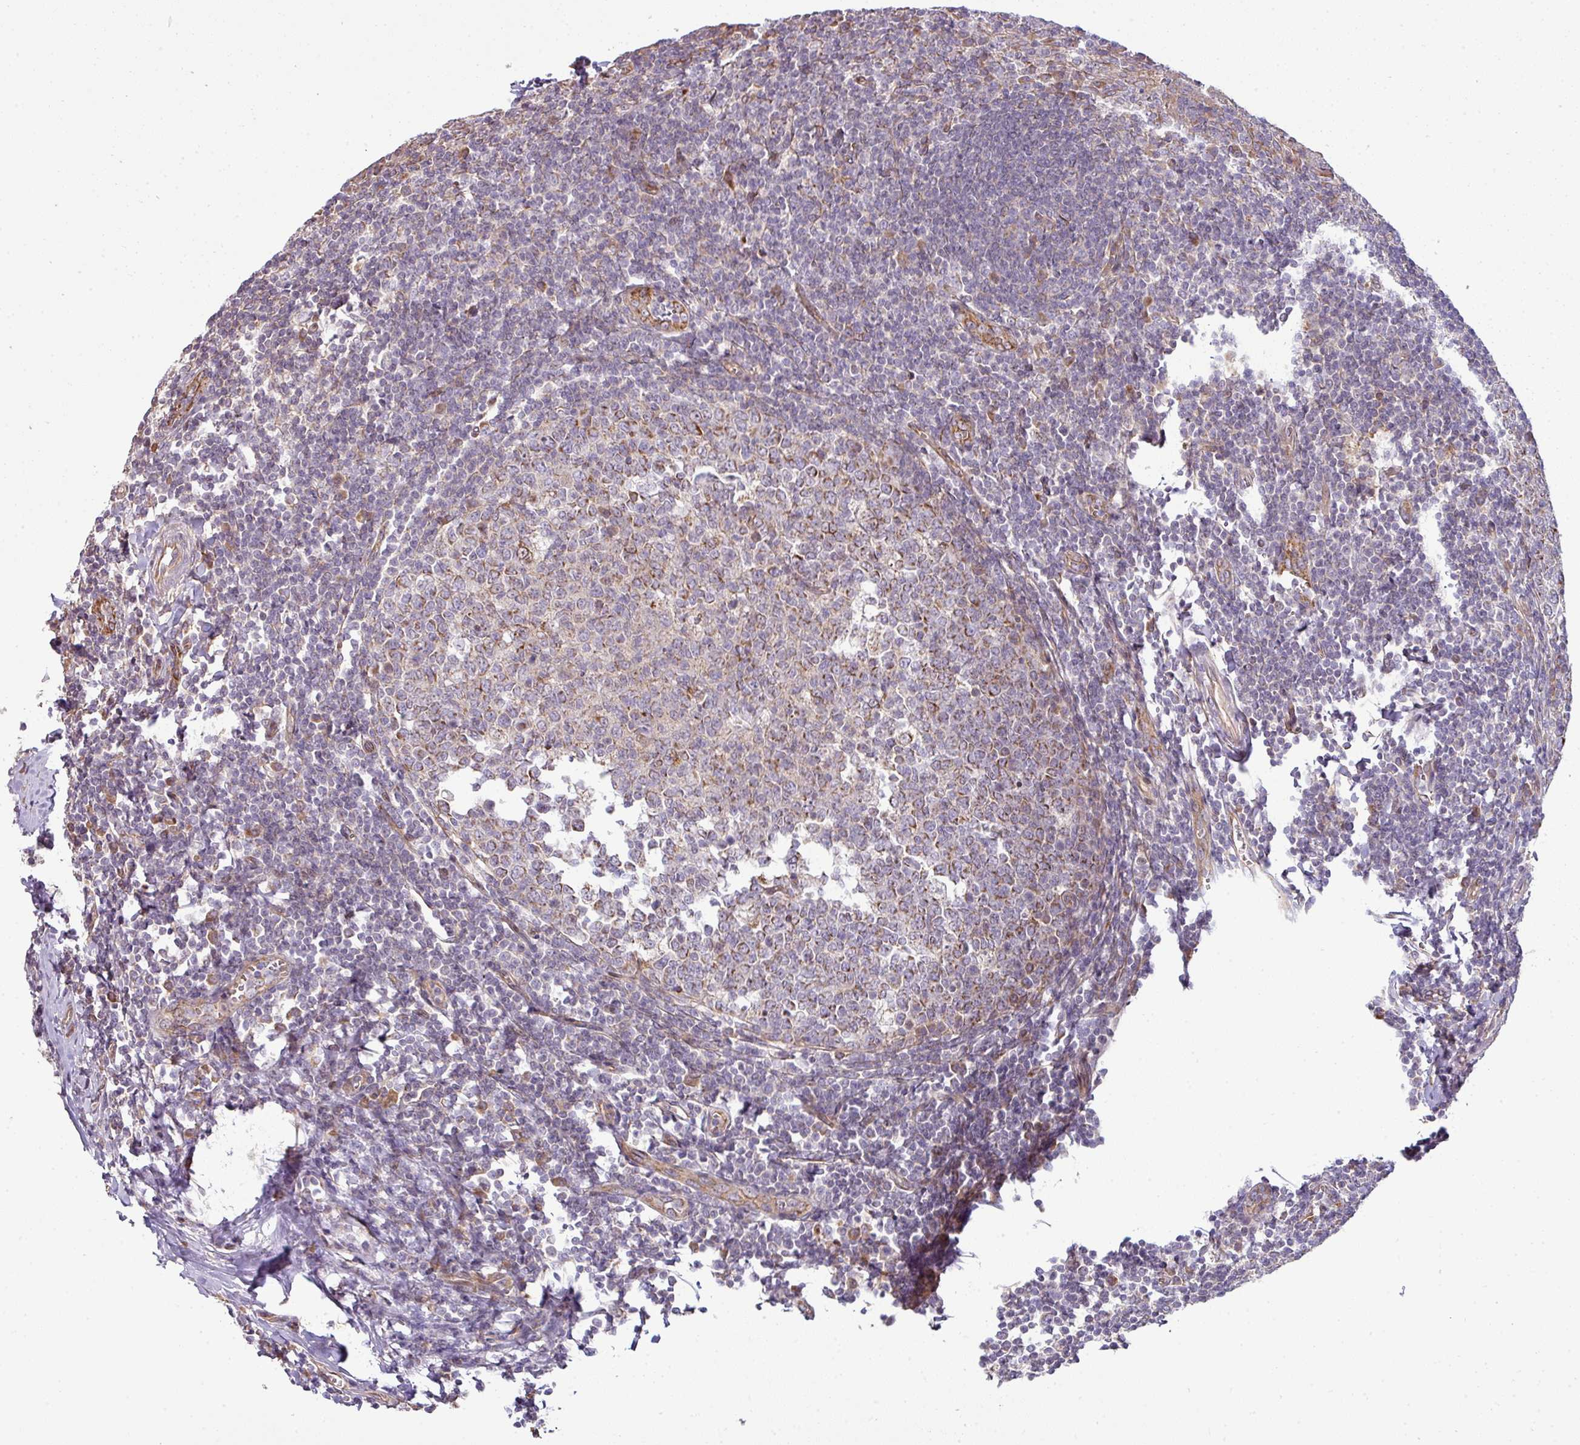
{"staining": {"intensity": "moderate", "quantity": "25%-75%", "location": "cytoplasmic/membranous"}, "tissue": "tonsil", "cell_type": "Germinal center cells", "image_type": "normal", "snomed": [{"axis": "morphology", "description": "Normal tissue, NOS"}, {"axis": "topography", "description": "Tonsil"}], "caption": "Tonsil stained with immunohistochemistry displays moderate cytoplasmic/membranous staining in approximately 25%-75% of germinal center cells. The protein is shown in brown color, while the nuclei are stained blue.", "gene": "TIMMDC1", "patient": {"sex": "male", "age": 27}}